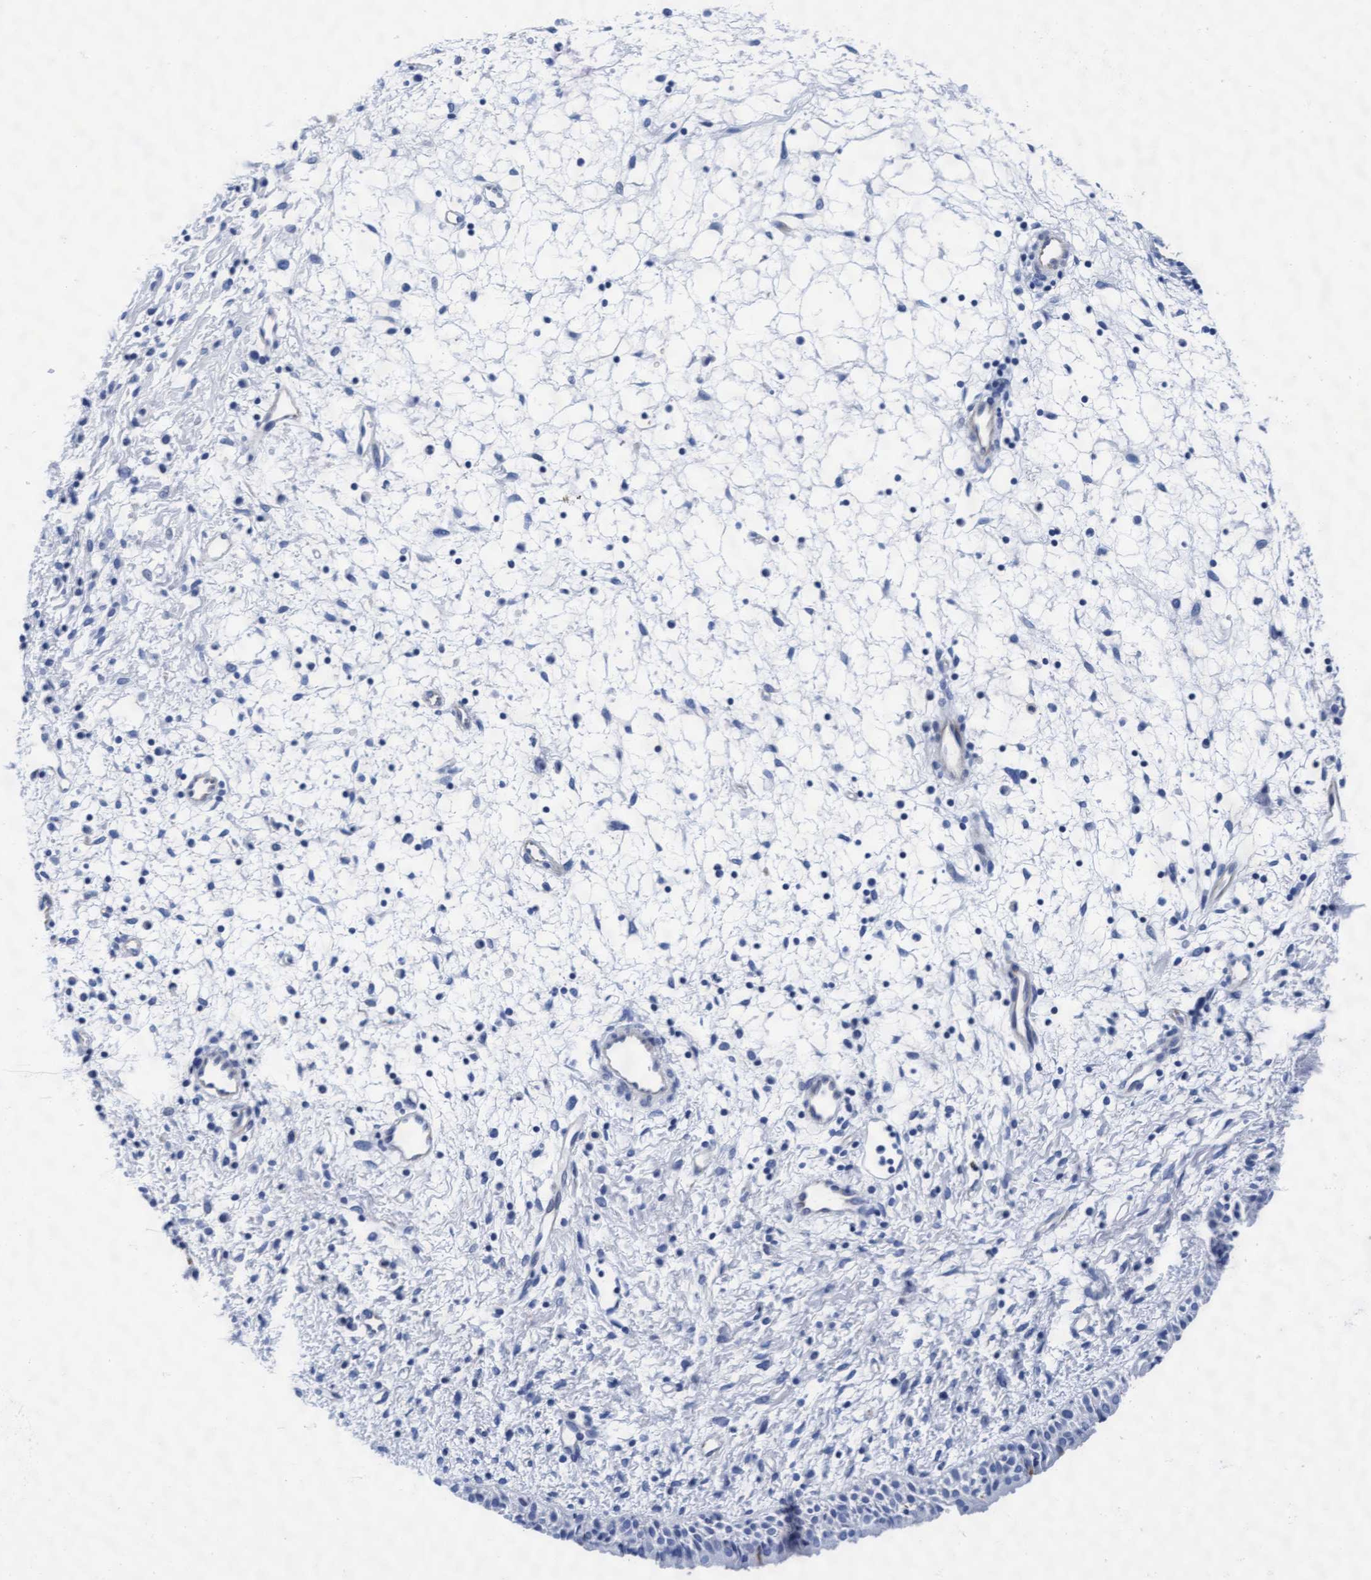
{"staining": {"intensity": "negative", "quantity": "none", "location": "none"}, "tissue": "nasopharynx", "cell_type": "Respiratory epithelial cells", "image_type": "normal", "snomed": [{"axis": "morphology", "description": "Normal tissue, NOS"}, {"axis": "topography", "description": "Nasopharynx"}], "caption": "Immunohistochemistry (IHC) of unremarkable human nasopharynx demonstrates no expression in respiratory epithelial cells. Brightfield microscopy of IHC stained with DAB (3,3'-diaminobenzidine) (brown) and hematoxylin (blue), captured at high magnification.", "gene": "ARSG", "patient": {"sex": "male", "age": 22}}